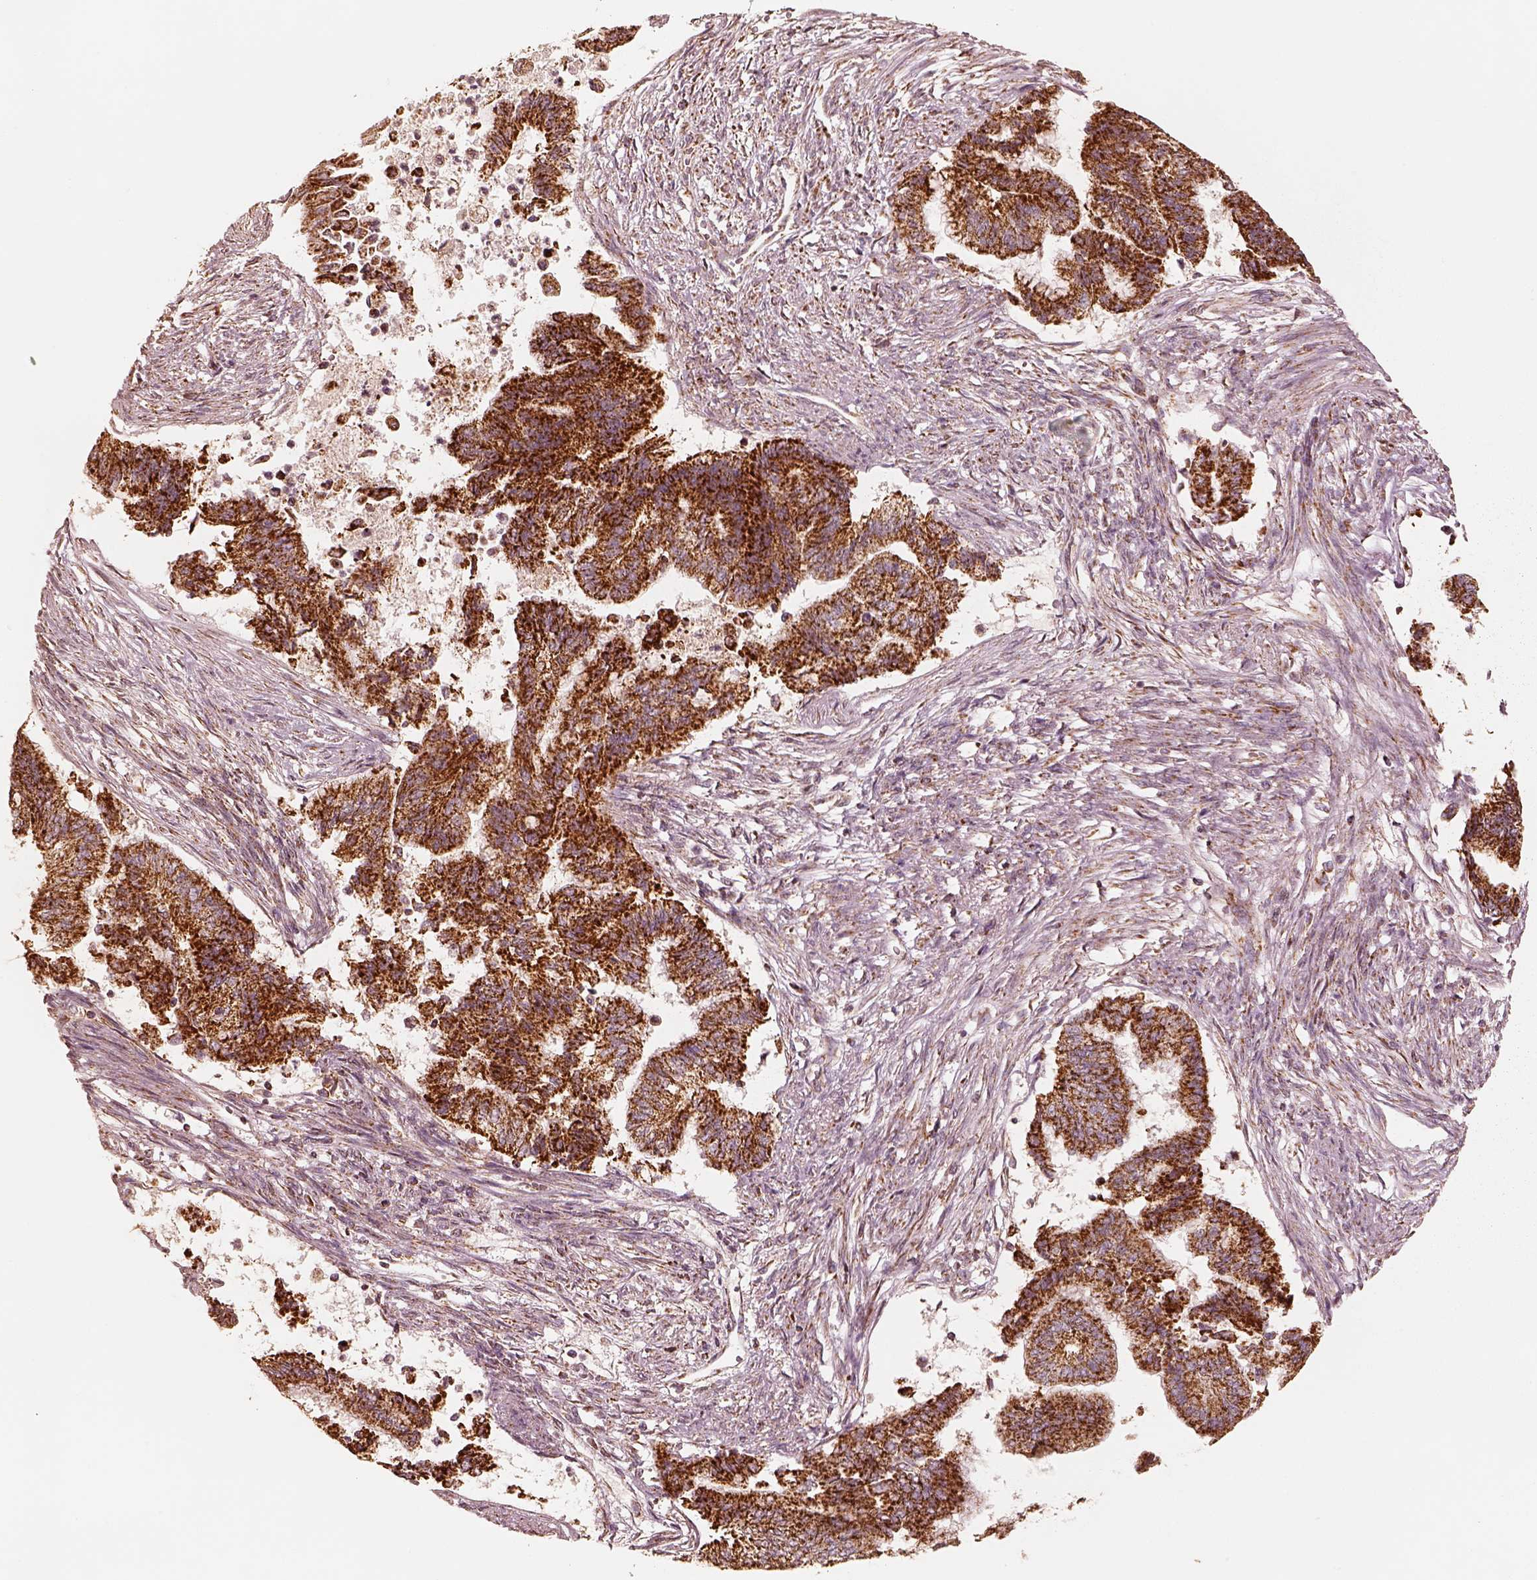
{"staining": {"intensity": "strong", "quantity": ">75%", "location": "cytoplasmic/membranous"}, "tissue": "endometrial cancer", "cell_type": "Tumor cells", "image_type": "cancer", "snomed": [{"axis": "morphology", "description": "Adenocarcinoma, NOS"}, {"axis": "topography", "description": "Endometrium"}], "caption": "The photomicrograph reveals immunohistochemical staining of adenocarcinoma (endometrial). There is strong cytoplasmic/membranous positivity is present in about >75% of tumor cells. Nuclei are stained in blue.", "gene": "ENTPD6", "patient": {"sex": "female", "age": 65}}